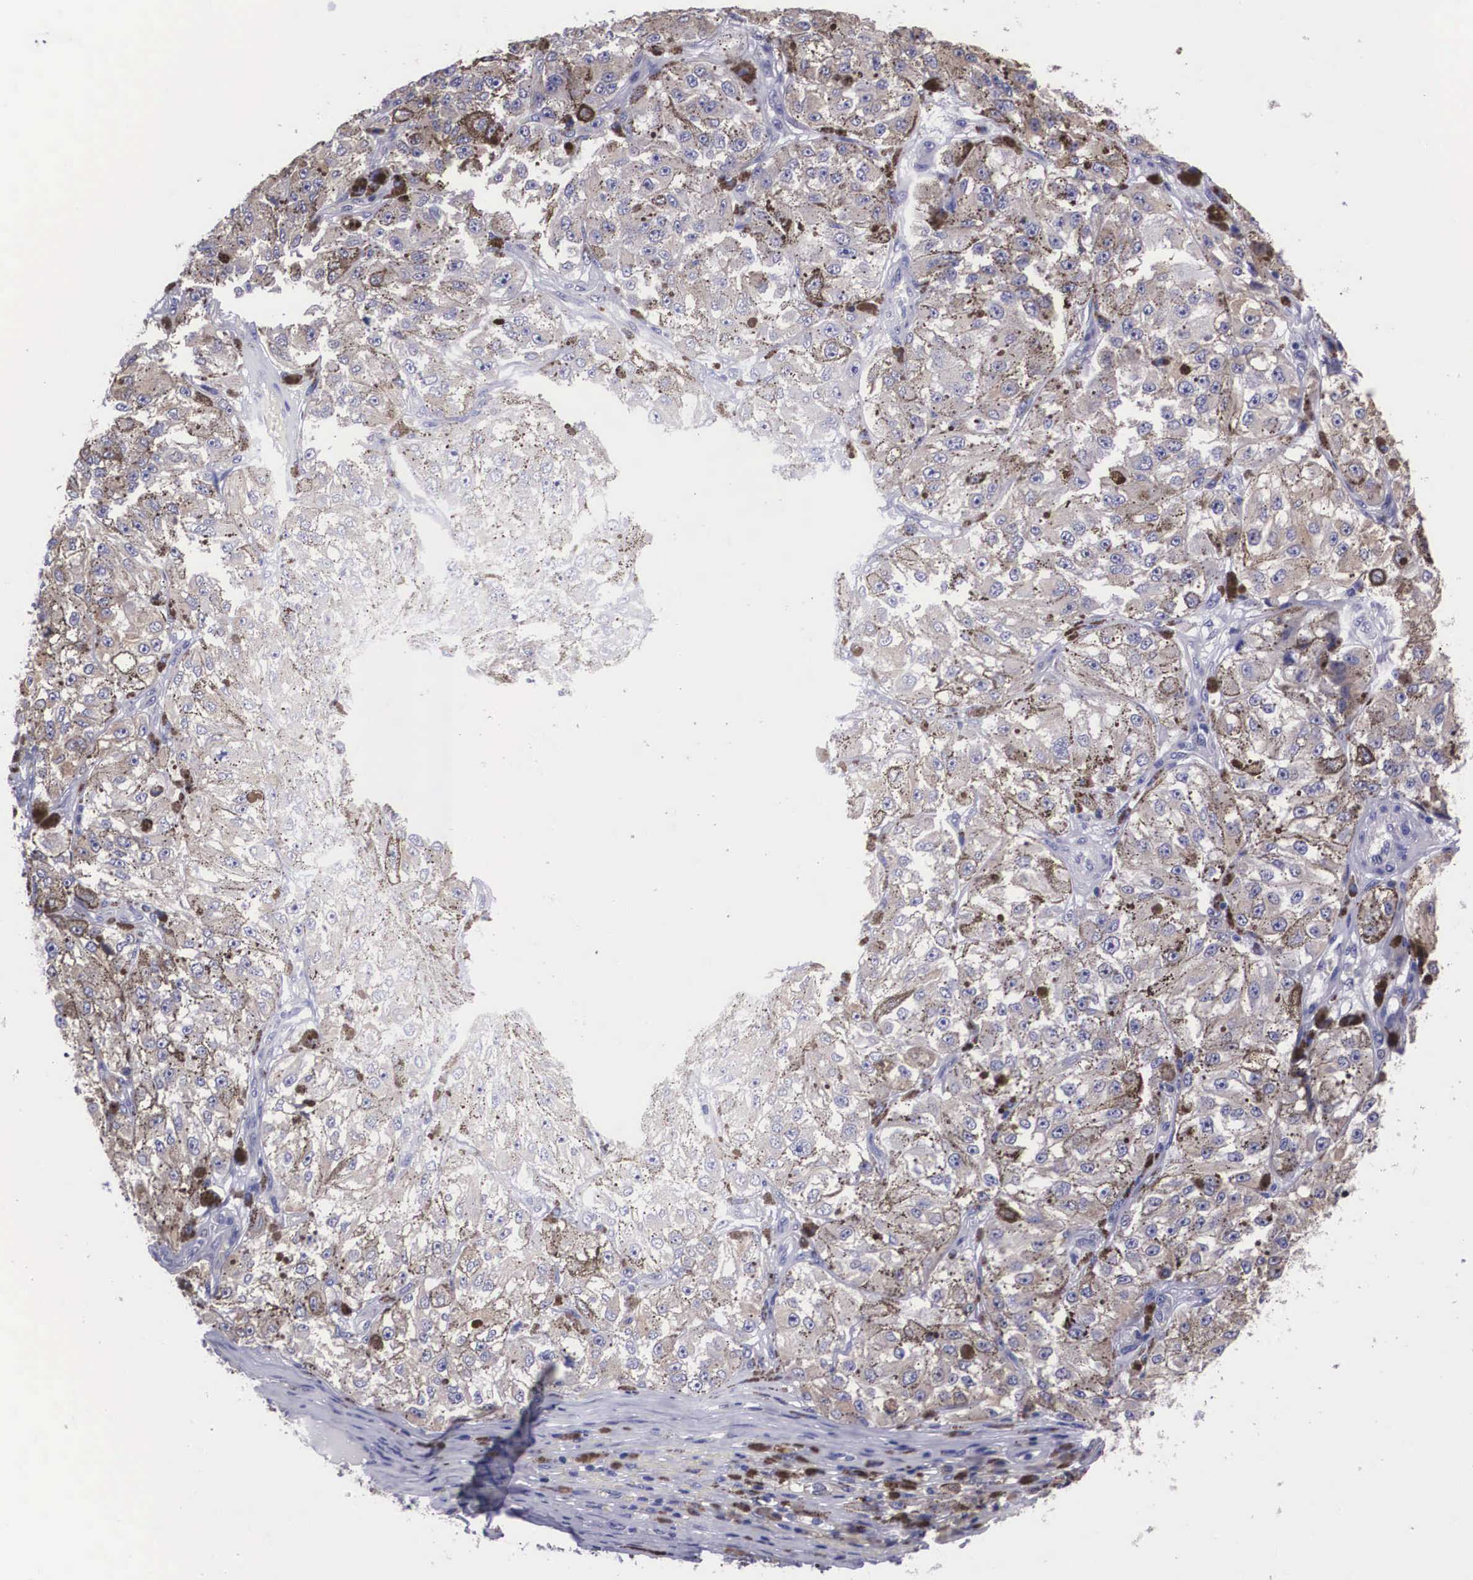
{"staining": {"intensity": "strong", "quantity": "<25%", "location": "cytoplasmic/membranous"}, "tissue": "melanoma", "cell_type": "Tumor cells", "image_type": "cancer", "snomed": [{"axis": "morphology", "description": "Malignant melanoma, NOS"}, {"axis": "topography", "description": "Skin"}], "caption": "Melanoma was stained to show a protein in brown. There is medium levels of strong cytoplasmic/membranous positivity in approximately <25% of tumor cells.", "gene": "CRELD2", "patient": {"sex": "male", "age": 67}}